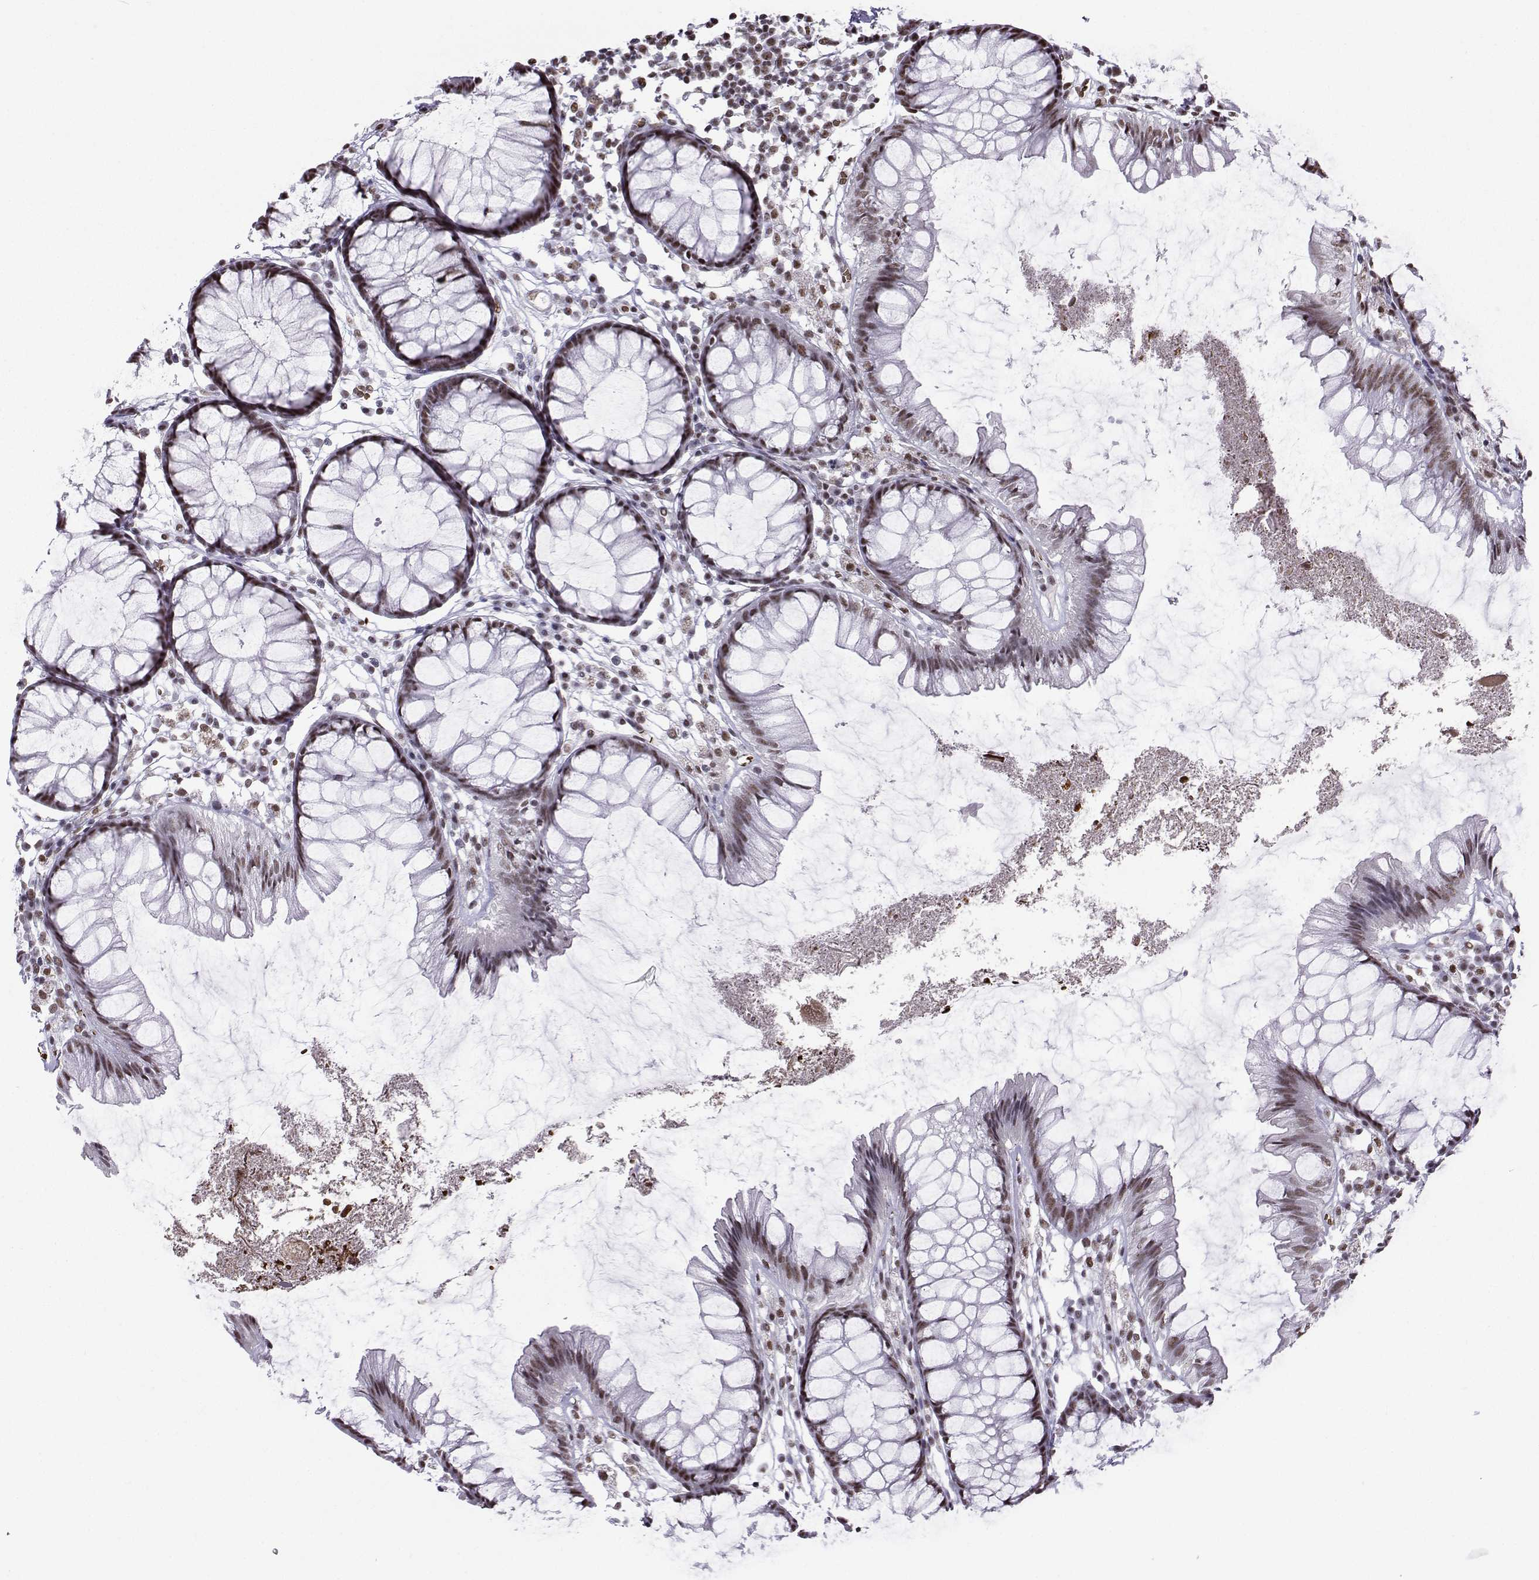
{"staining": {"intensity": "negative", "quantity": "none", "location": "none"}, "tissue": "colon", "cell_type": "Endothelial cells", "image_type": "normal", "snomed": [{"axis": "morphology", "description": "Normal tissue, NOS"}, {"axis": "morphology", "description": "Adenocarcinoma, NOS"}, {"axis": "topography", "description": "Colon"}], "caption": "Colon stained for a protein using immunohistochemistry (IHC) reveals no expression endothelial cells.", "gene": "CCNK", "patient": {"sex": "male", "age": 65}}